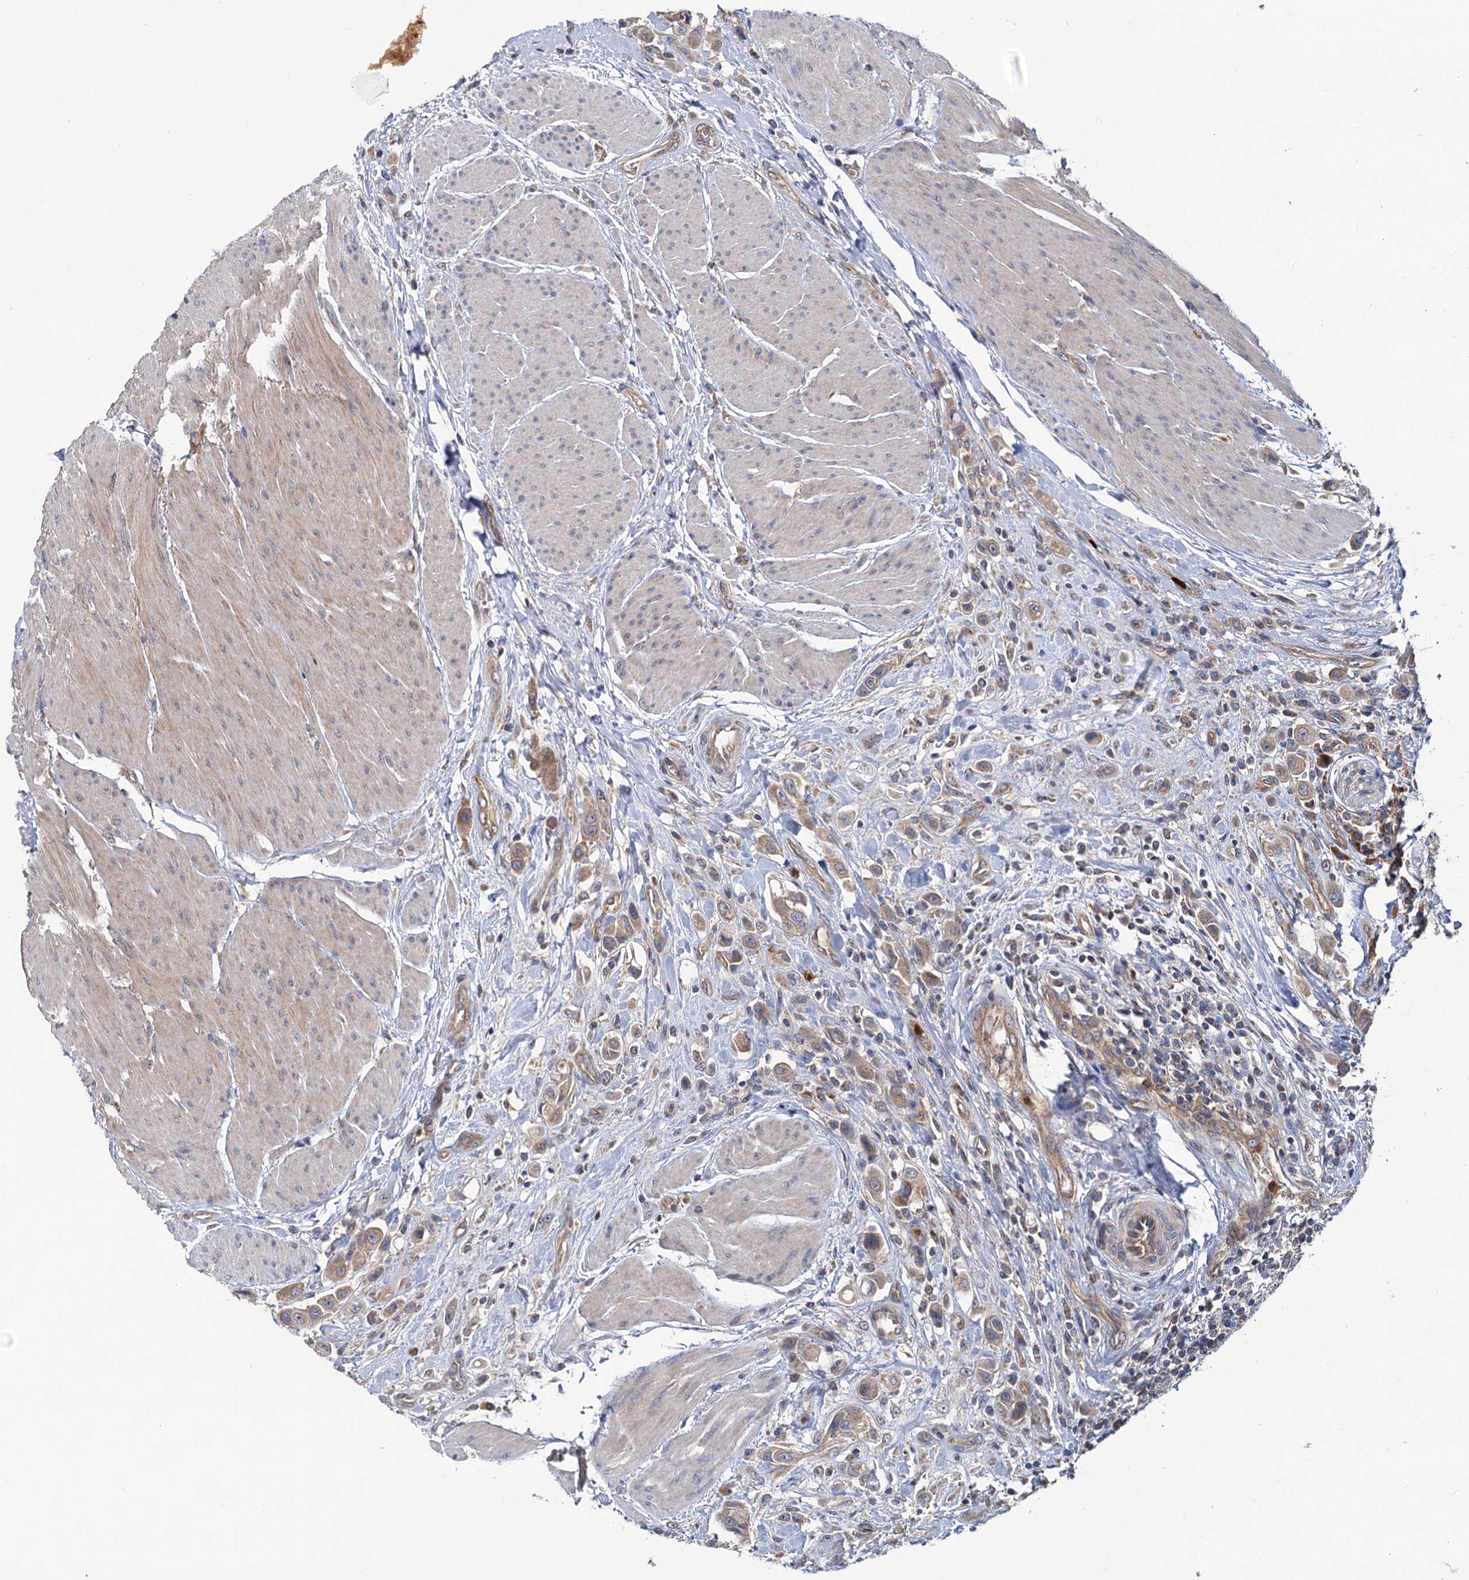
{"staining": {"intensity": "weak", "quantity": ">75%", "location": "cytoplasmic/membranous"}, "tissue": "urothelial cancer", "cell_type": "Tumor cells", "image_type": "cancer", "snomed": [{"axis": "morphology", "description": "Urothelial carcinoma, High grade"}, {"axis": "topography", "description": "Urinary bladder"}], "caption": "Immunohistochemical staining of human urothelial cancer displays weak cytoplasmic/membranous protein expression in about >75% of tumor cells.", "gene": "DYNC2H1", "patient": {"sex": "male", "age": 50}}